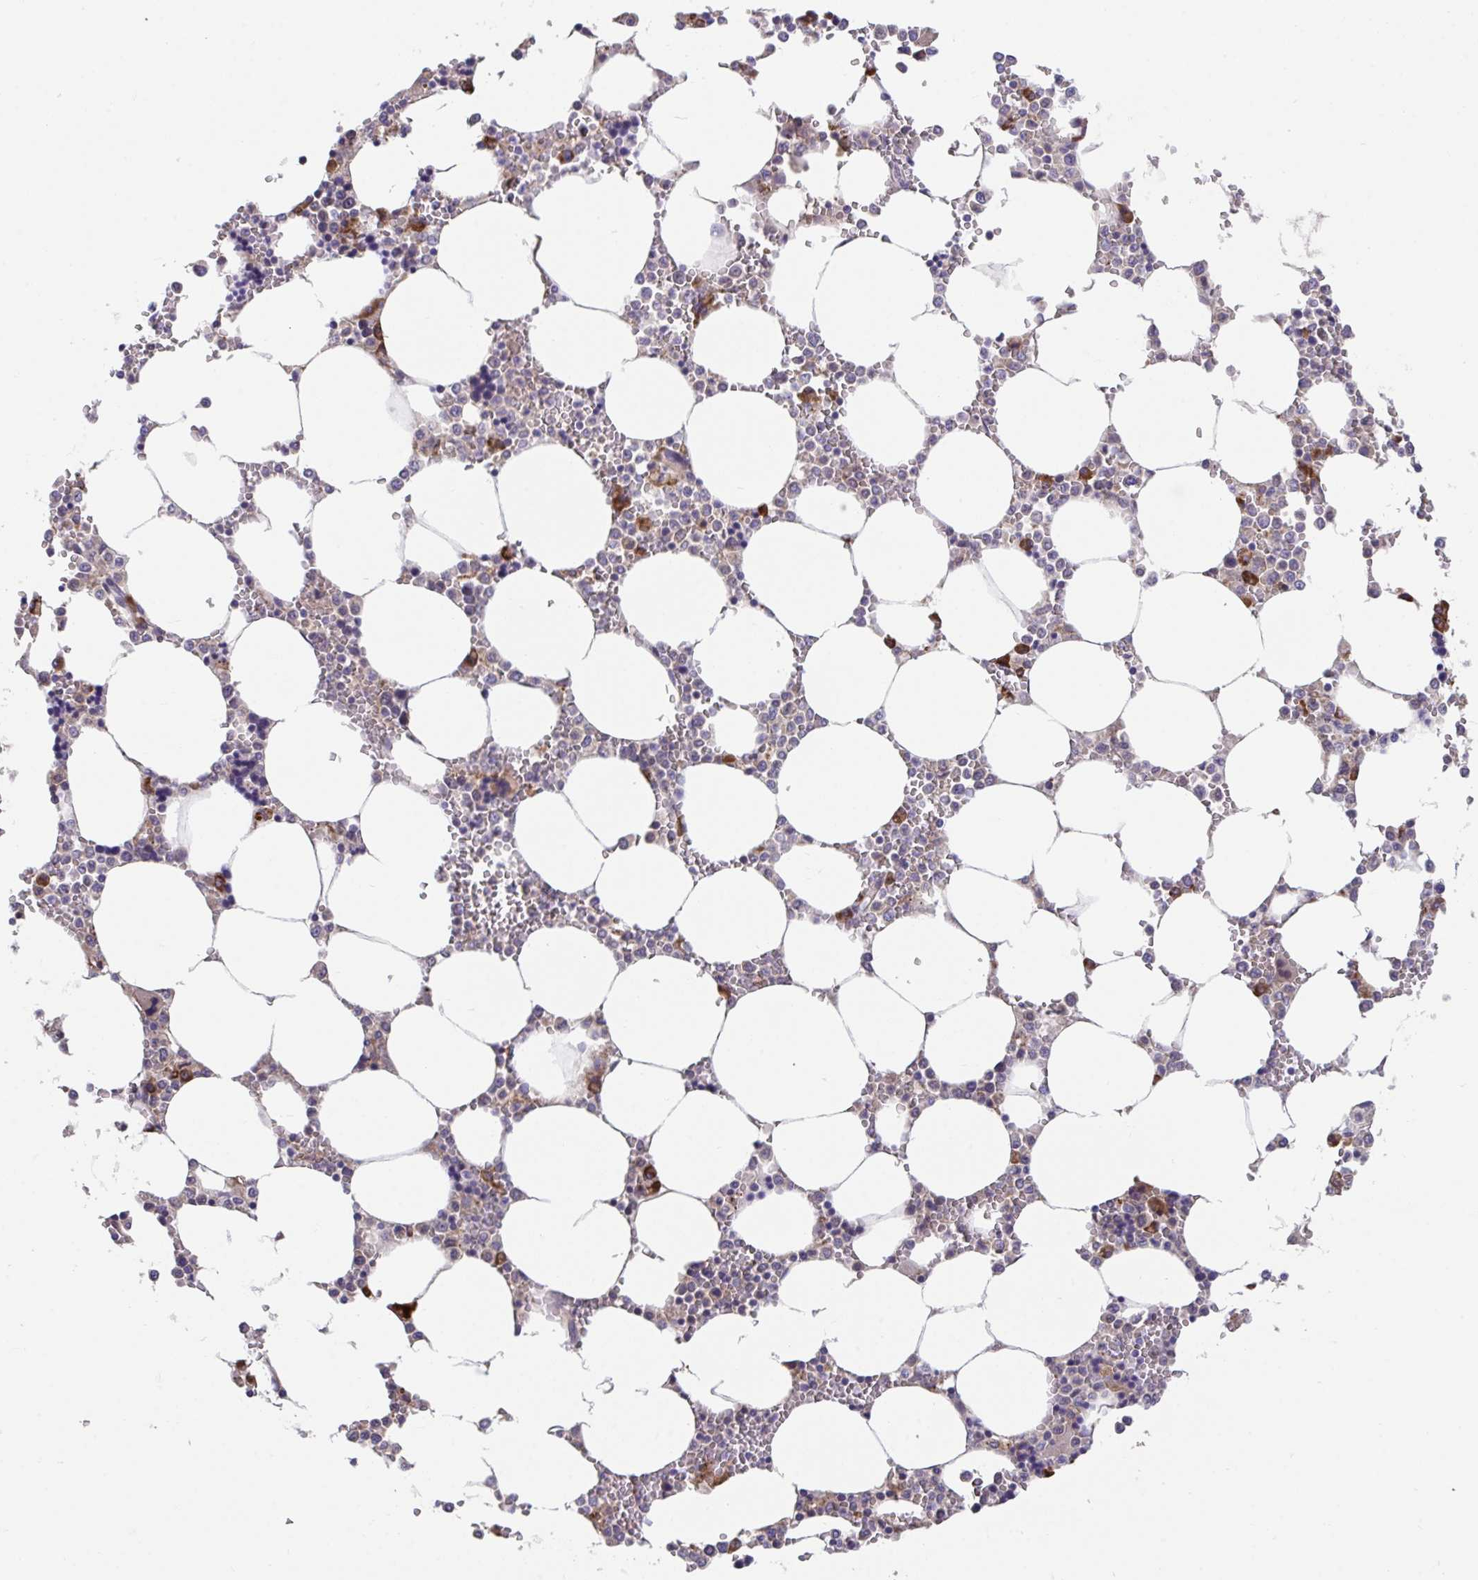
{"staining": {"intensity": "moderate", "quantity": "<25%", "location": "cytoplasmic/membranous"}, "tissue": "bone marrow", "cell_type": "Hematopoietic cells", "image_type": "normal", "snomed": [{"axis": "morphology", "description": "Normal tissue, NOS"}, {"axis": "topography", "description": "Bone marrow"}], "caption": "Unremarkable bone marrow was stained to show a protein in brown. There is low levels of moderate cytoplasmic/membranous positivity in about <25% of hematopoietic cells.", "gene": "SUSD4", "patient": {"sex": "male", "age": 64}}